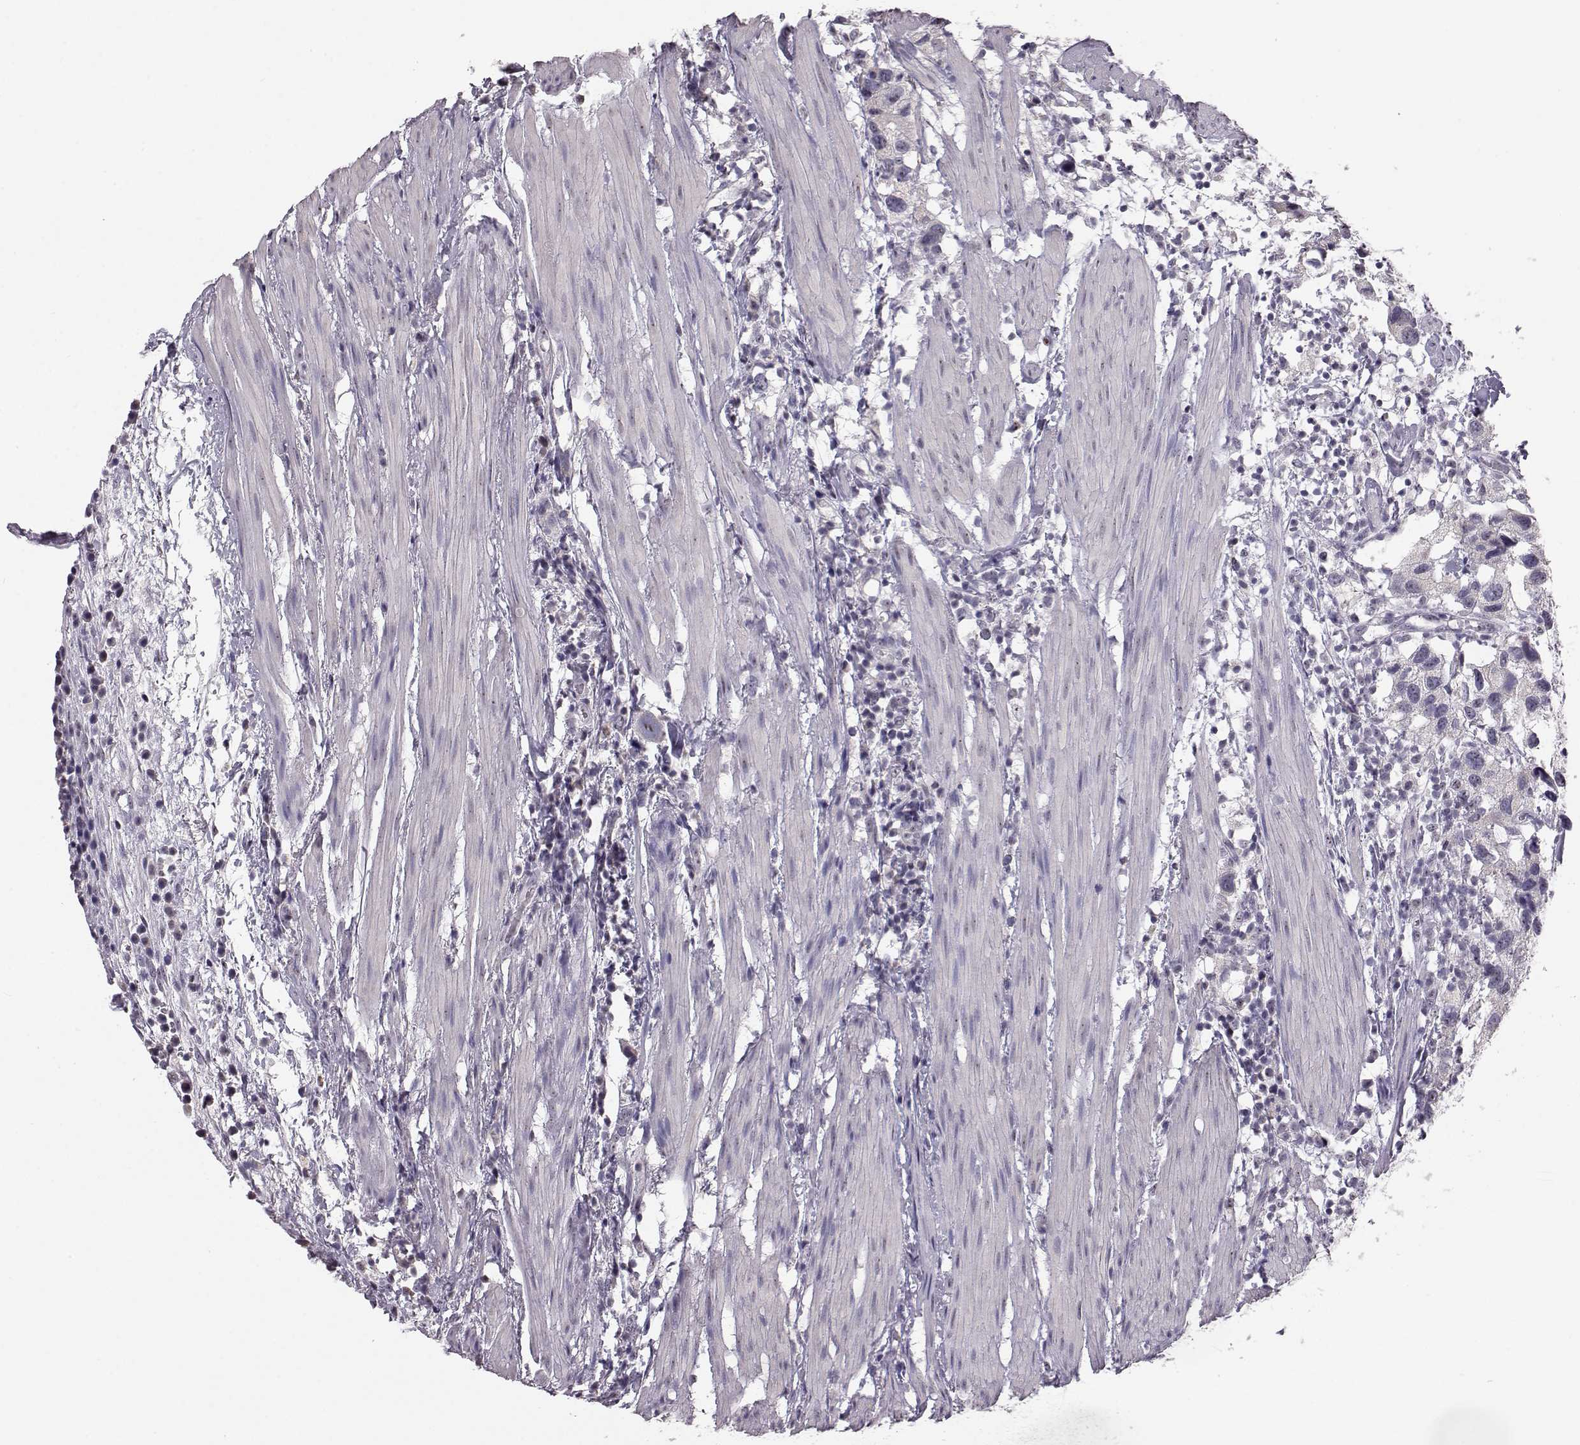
{"staining": {"intensity": "weak", "quantity": "<25%", "location": "nuclear"}, "tissue": "urothelial cancer", "cell_type": "Tumor cells", "image_type": "cancer", "snomed": [{"axis": "morphology", "description": "Urothelial carcinoma, High grade"}, {"axis": "topography", "description": "Urinary bladder"}], "caption": "Micrograph shows no protein positivity in tumor cells of urothelial cancer tissue.", "gene": "ALDH3A1", "patient": {"sex": "male", "age": 79}}